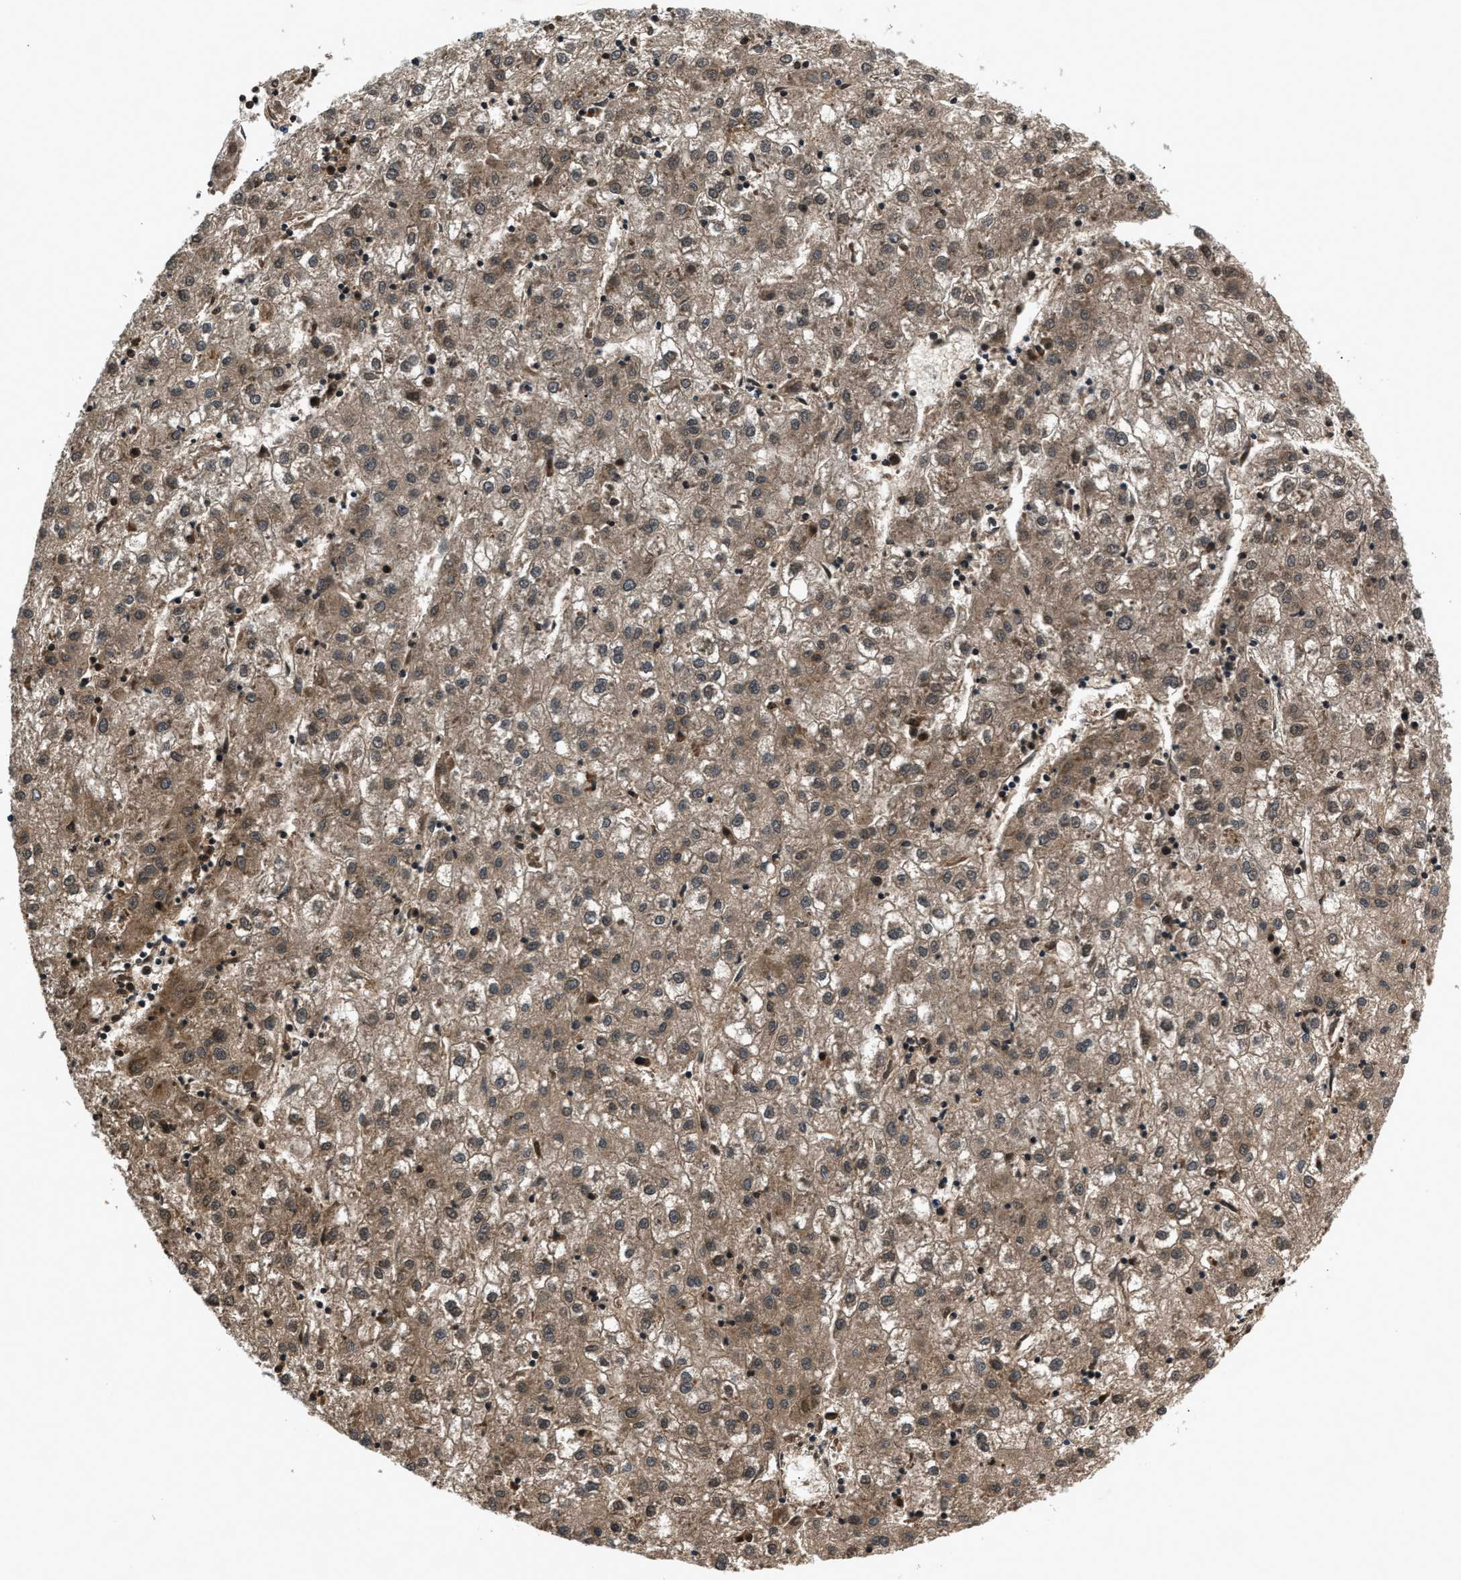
{"staining": {"intensity": "moderate", "quantity": ">75%", "location": "cytoplasmic/membranous"}, "tissue": "liver cancer", "cell_type": "Tumor cells", "image_type": "cancer", "snomed": [{"axis": "morphology", "description": "Carcinoma, Hepatocellular, NOS"}, {"axis": "topography", "description": "Liver"}], "caption": "Approximately >75% of tumor cells in human liver cancer (hepatocellular carcinoma) reveal moderate cytoplasmic/membranous protein staining as visualized by brown immunohistochemical staining.", "gene": "TP53I3", "patient": {"sex": "male", "age": 72}}